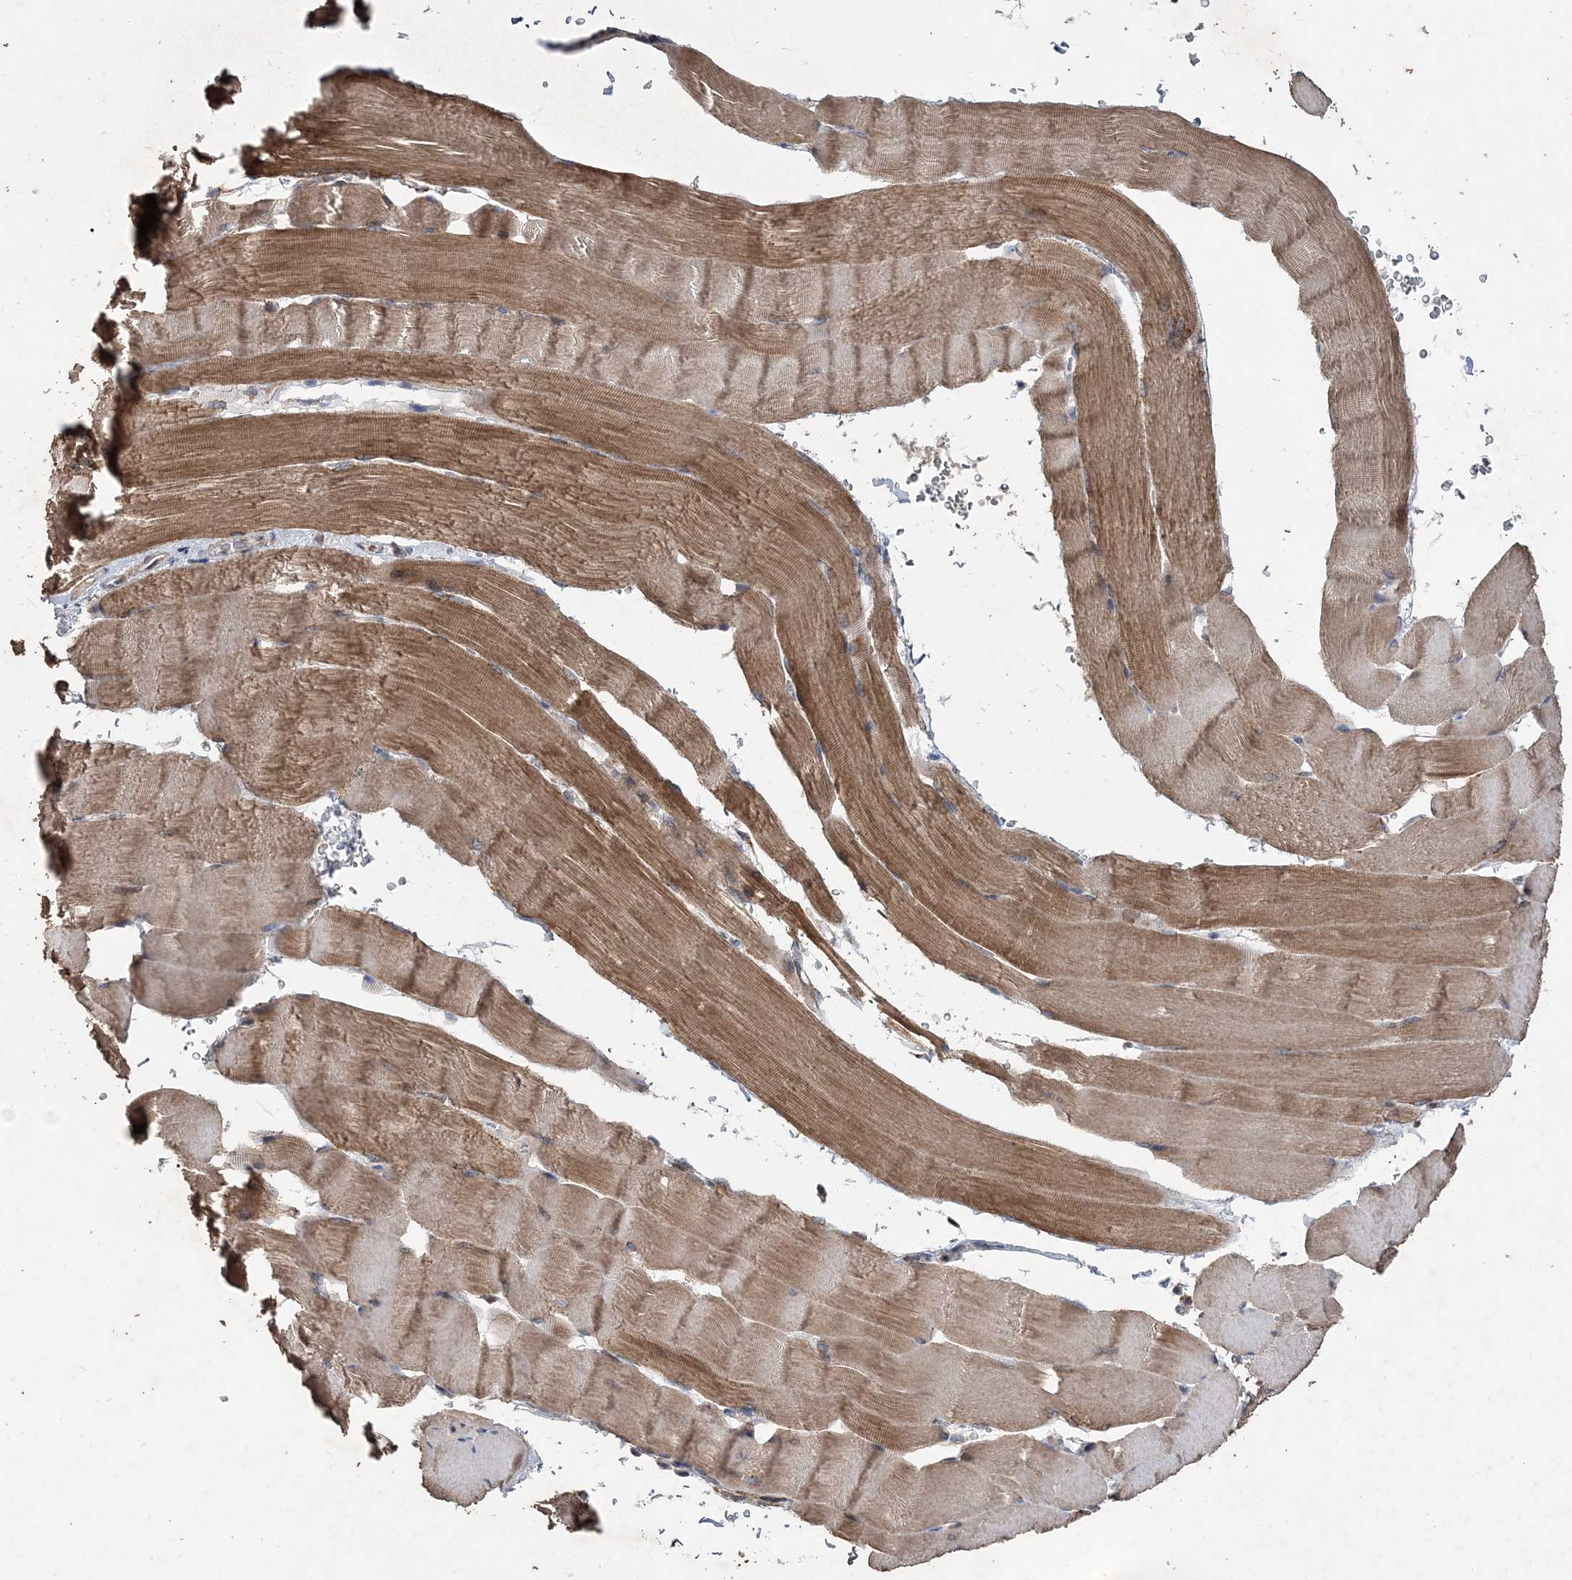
{"staining": {"intensity": "moderate", "quantity": ">75%", "location": "cytoplasmic/membranous"}, "tissue": "skeletal muscle", "cell_type": "Myocytes", "image_type": "normal", "snomed": [{"axis": "morphology", "description": "Normal tissue, NOS"}, {"axis": "topography", "description": "Skeletal muscle"}], "caption": "IHC photomicrograph of unremarkable skeletal muscle stained for a protein (brown), which reveals medium levels of moderate cytoplasmic/membranous expression in about >75% of myocytes.", "gene": "POC5", "patient": {"sex": "male", "age": 62}}